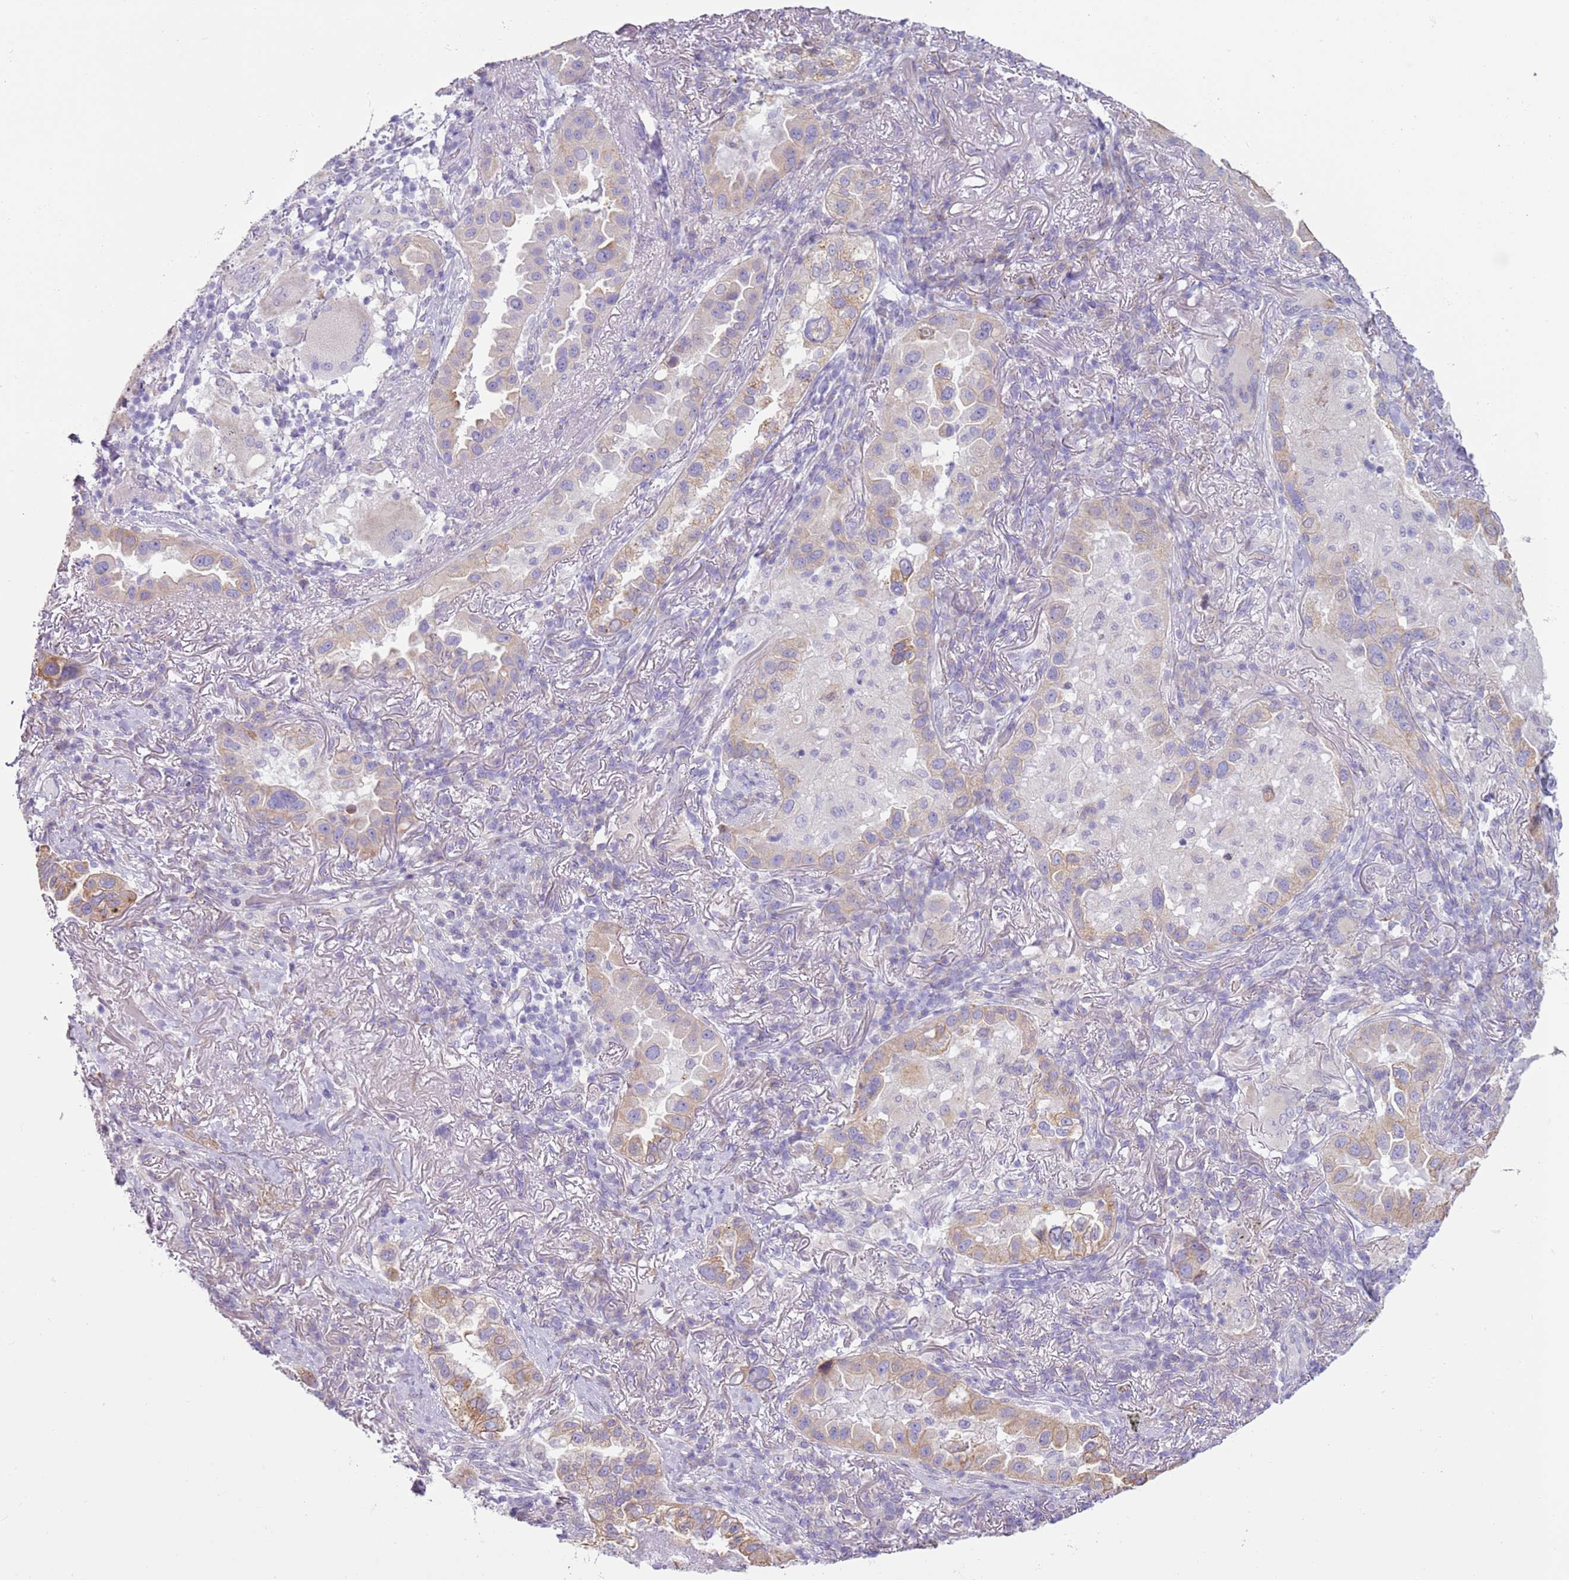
{"staining": {"intensity": "moderate", "quantity": "25%-75%", "location": "cytoplasmic/membranous"}, "tissue": "lung cancer", "cell_type": "Tumor cells", "image_type": "cancer", "snomed": [{"axis": "morphology", "description": "Adenocarcinoma, NOS"}, {"axis": "topography", "description": "Lung"}], "caption": "Lung cancer stained with IHC demonstrates moderate cytoplasmic/membranous staining in approximately 25%-75% of tumor cells.", "gene": "OAF", "patient": {"sex": "female", "age": 69}}